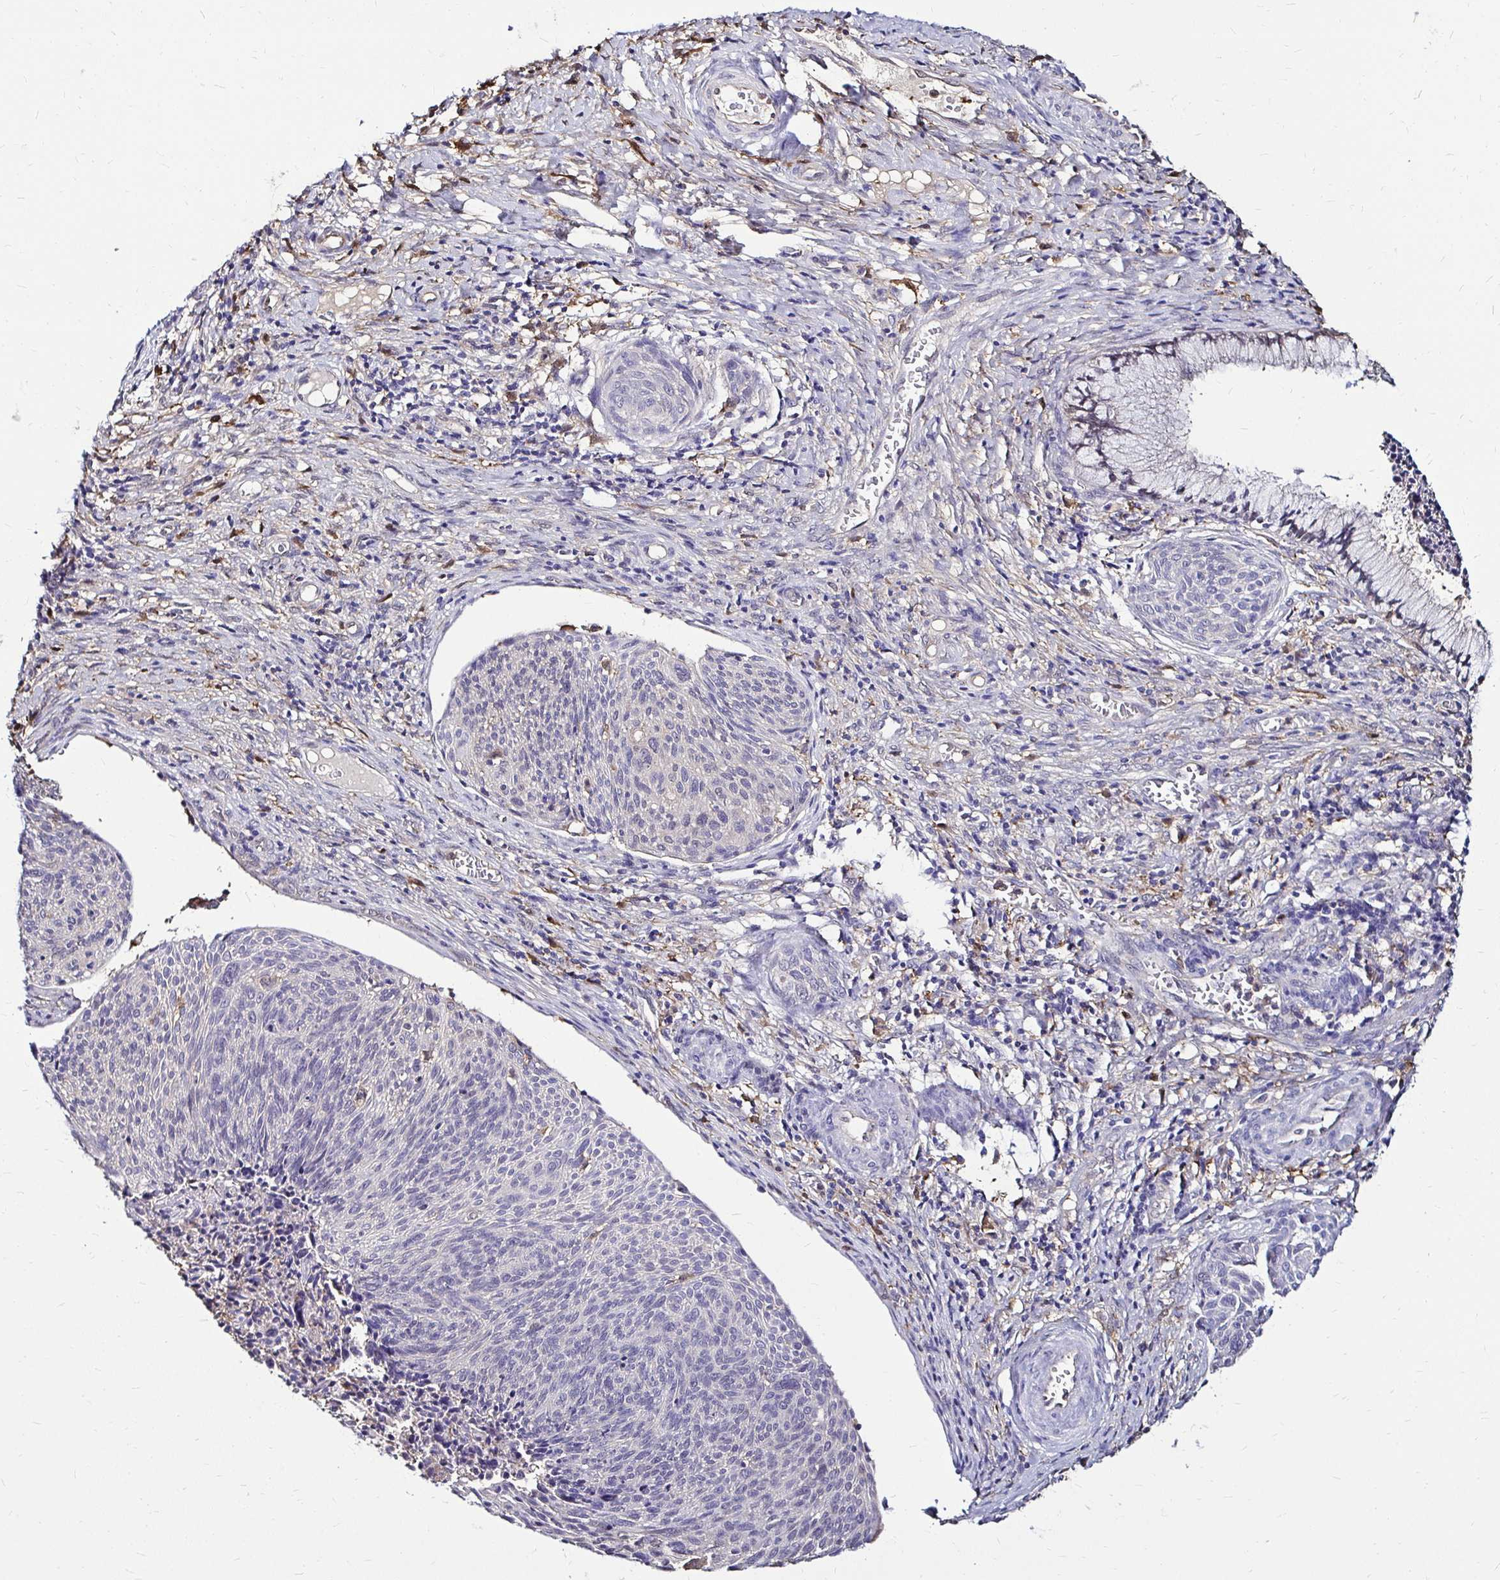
{"staining": {"intensity": "negative", "quantity": "none", "location": "none"}, "tissue": "cervical cancer", "cell_type": "Tumor cells", "image_type": "cancer", "snomed": [{"axis": "morphology", "description": "Squamous cell carcinoma, NOS"}, {"axis": "topography", "description": "Cervix"}], "caption": "Immunohistochemical staining of squamous cell carcinoma (cervical) displays no significant expression in tumor cells.", "gene": "IDH1", "patient": {"sex": "female", "age": 49}}